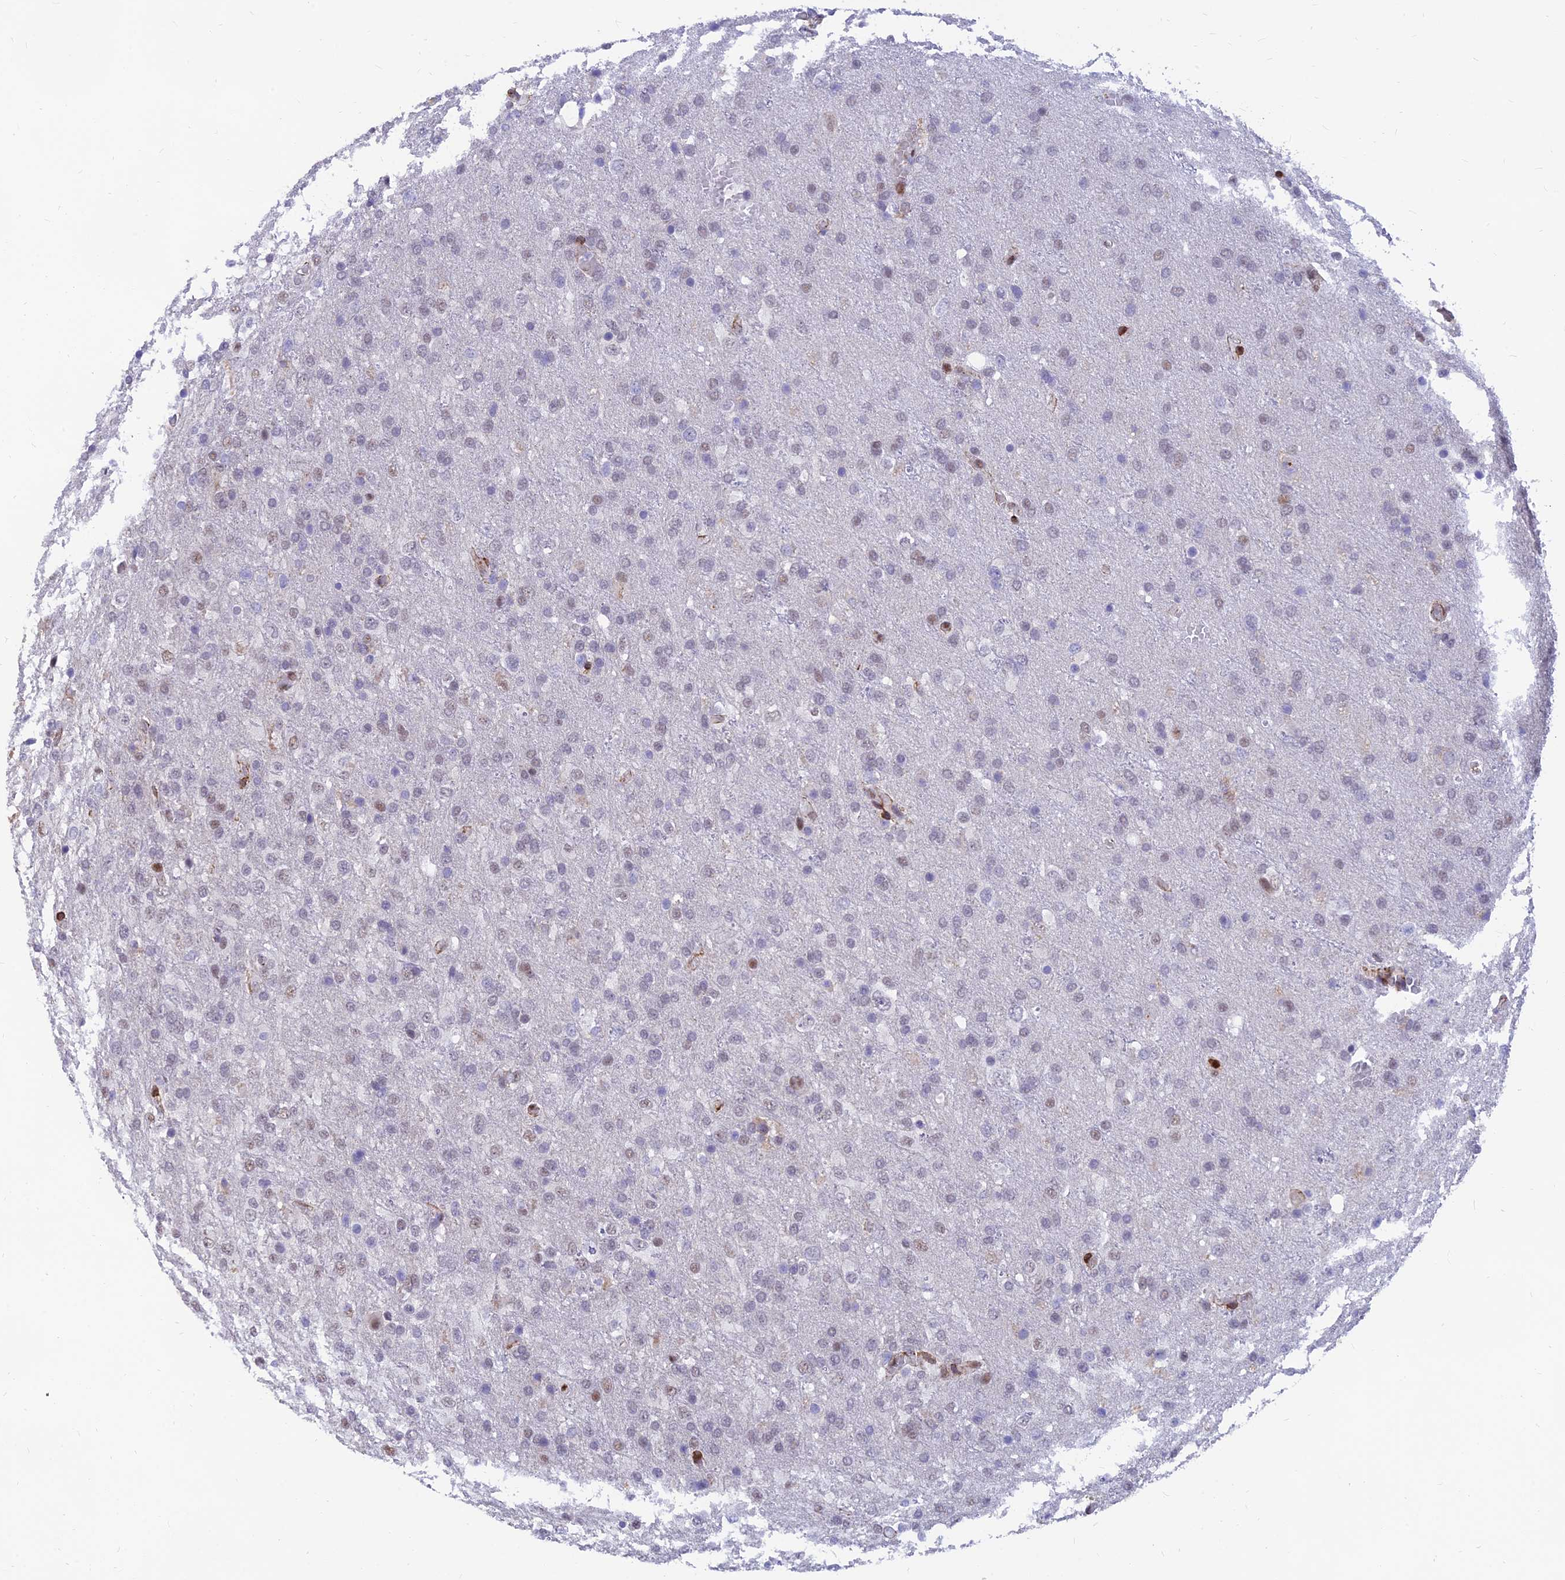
{"staining": {"intensity": "moderate", "quantity": "<25%", "location": "nuclear"}, "tissue": "glioma", "cell_type": "Tumor cells", "image_type": "cancer", "snomed": [{"axis": "morphology", "description": "Glioma, malignant, High grade"}, {"axis": "topography", "description": "Brain"}], "caption": "Immunohistochemical staining of human glioma reveals low levels of moderate nuclear positivity in about <25% of tumor cells.", "gene": "CLK4", "patient": {"sex": "female", "age": 74}}